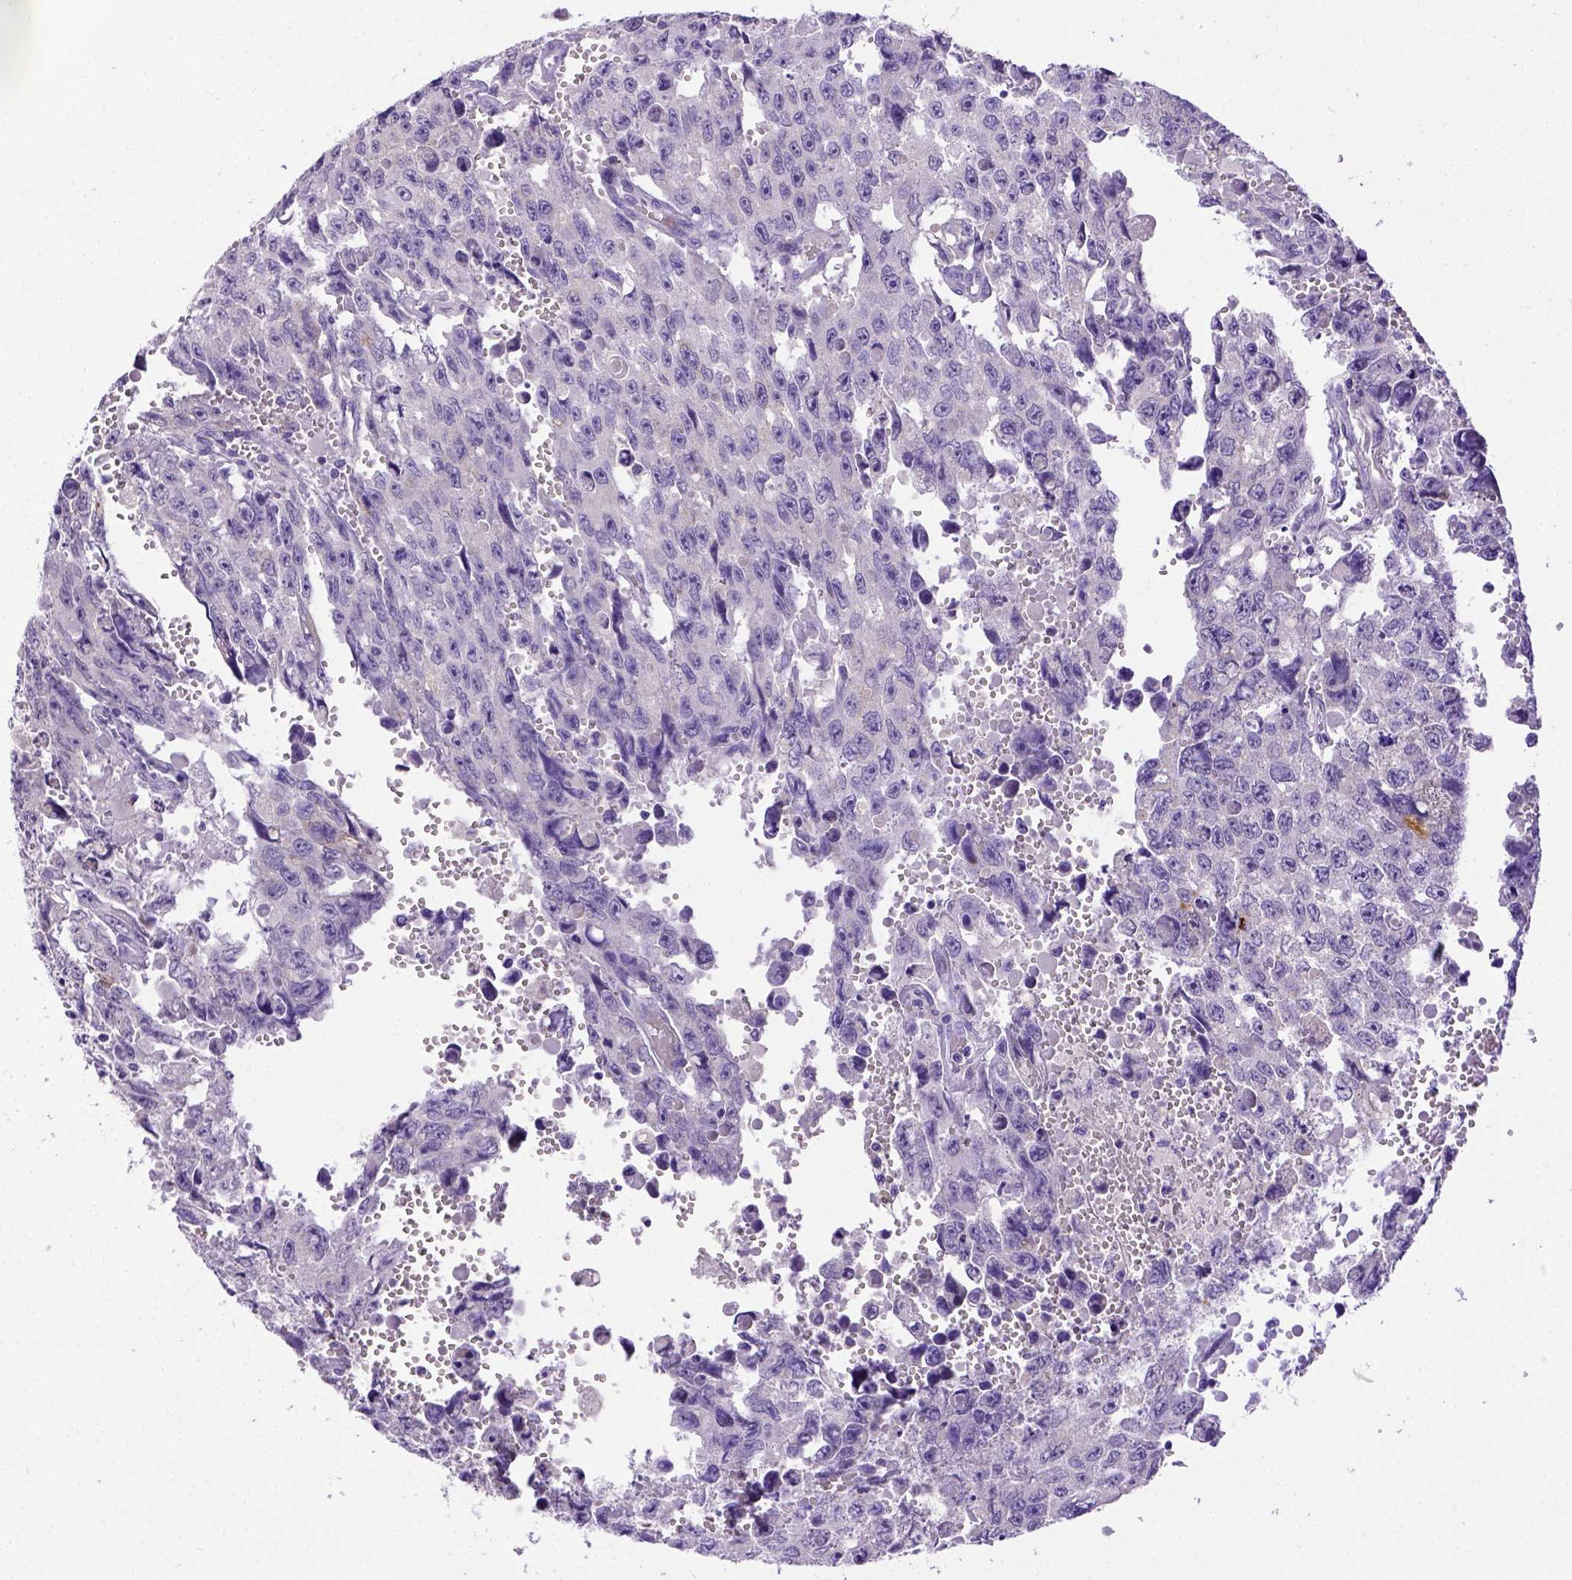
{"staining": {"intensity": "negative", "quantity": "none", "location": "none"}, "tissue": "testis cancer", "cell_type": "Tumor cells", "image_type": "cancer", "snomed": [{"axis": "morphology", "description": "Seminoma, NOS"}, {"axis": "topography", "description": "Testis"}], "caption": "High magnification brightfield microscopy of testis cancer stained with DAB (brown) and counterstained with hematoxylin (blue): tumor cells show no significant staining. (DAB immunohistochemistry with hematoxylin counter stain).", "gene": "B3GAT1", "patient": {"sex": "male", "age": 26}}